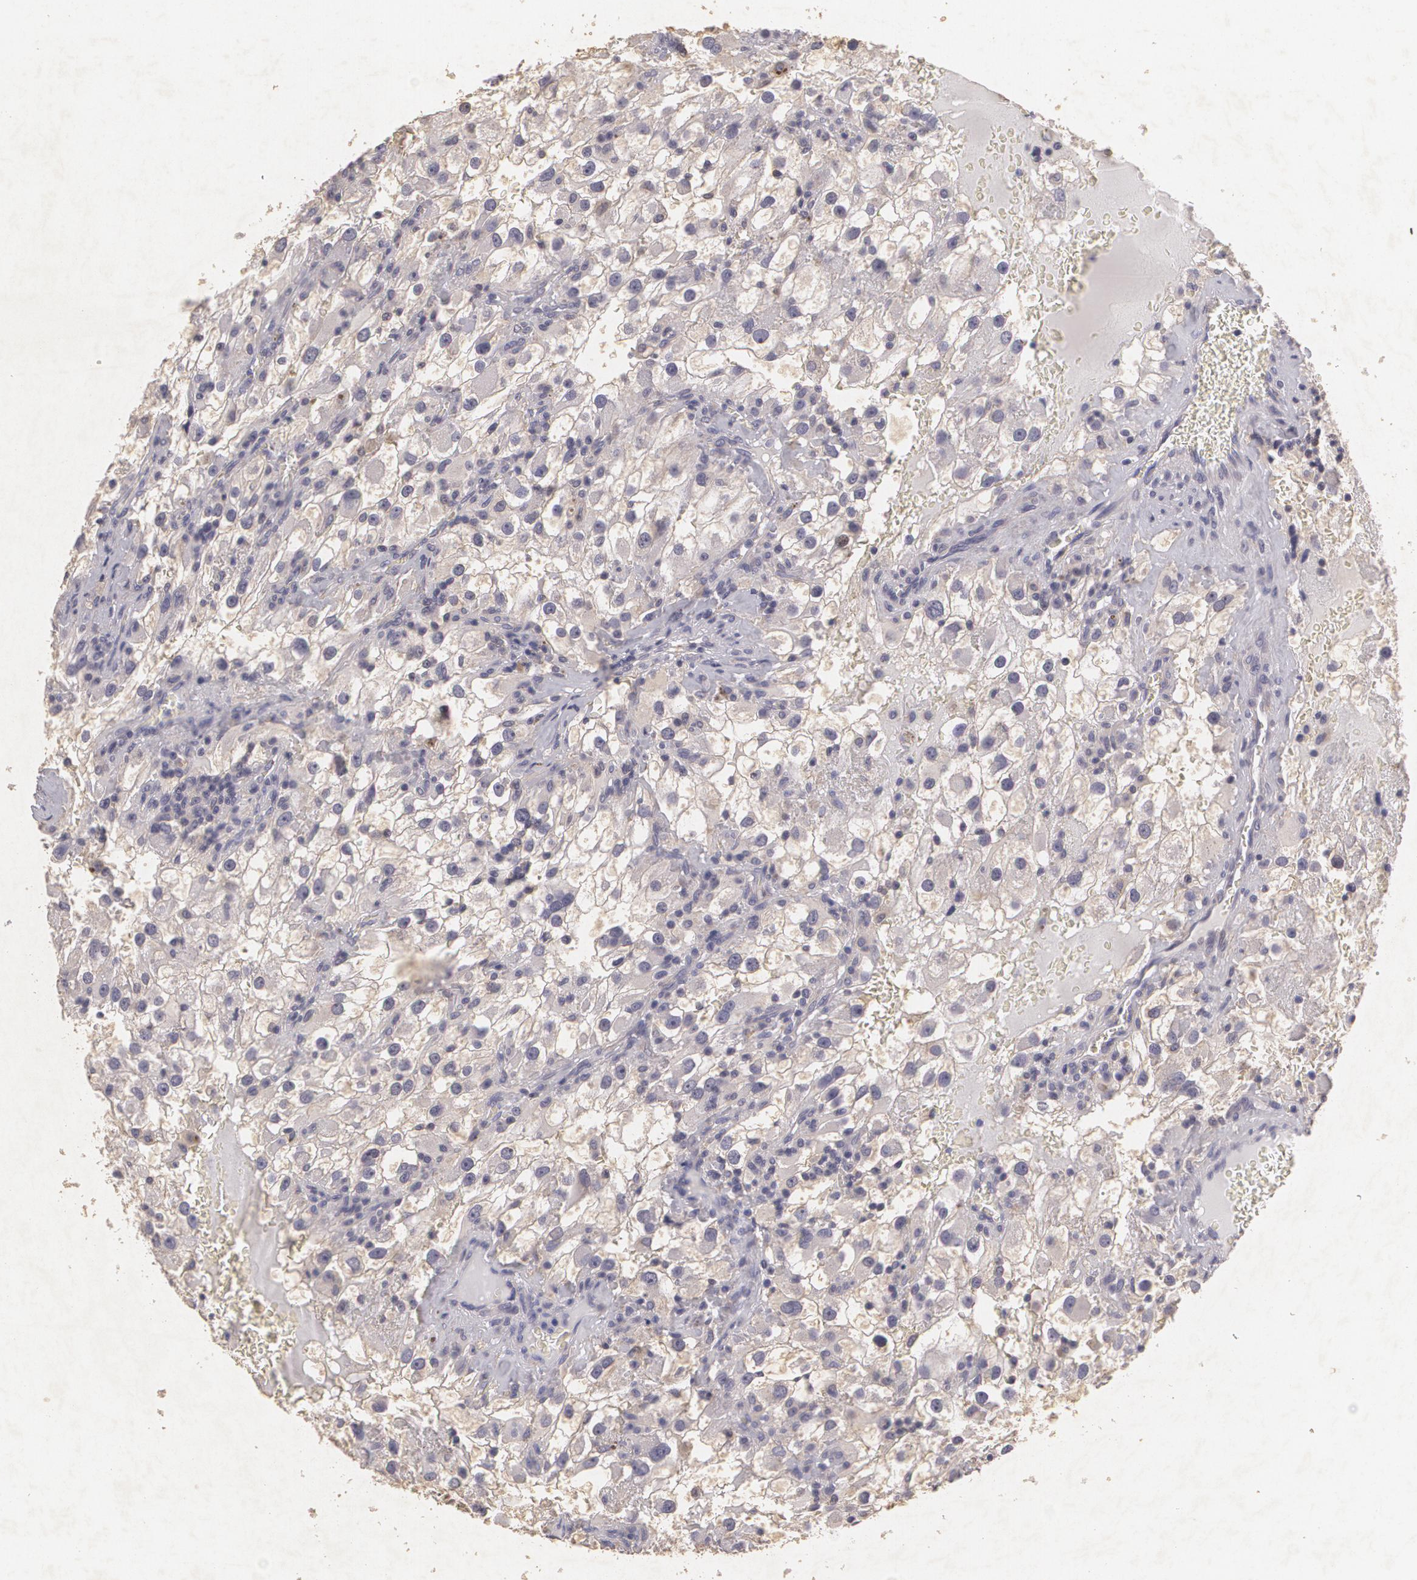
{"staining": {"intensity": "weak", "quantity": ">75%", "location": "cytoplasmic/membranous"}, "tissue": "renal cancer", "cell_type": "Tumor cells", "image_type": "cancer", "snomed": [{"axis": "morphology", "description": "Adenocarcinoma, NOS"}, {"axis": "topography", "description": "Kidney"}], "caption": "Adenocarcinoma (renal) stained for a protein reveals weak cytoplasmic/membranous positivity in tumor cells.", "gene": "KCNA4", "patient": {"sex": "female", "age": 52}}